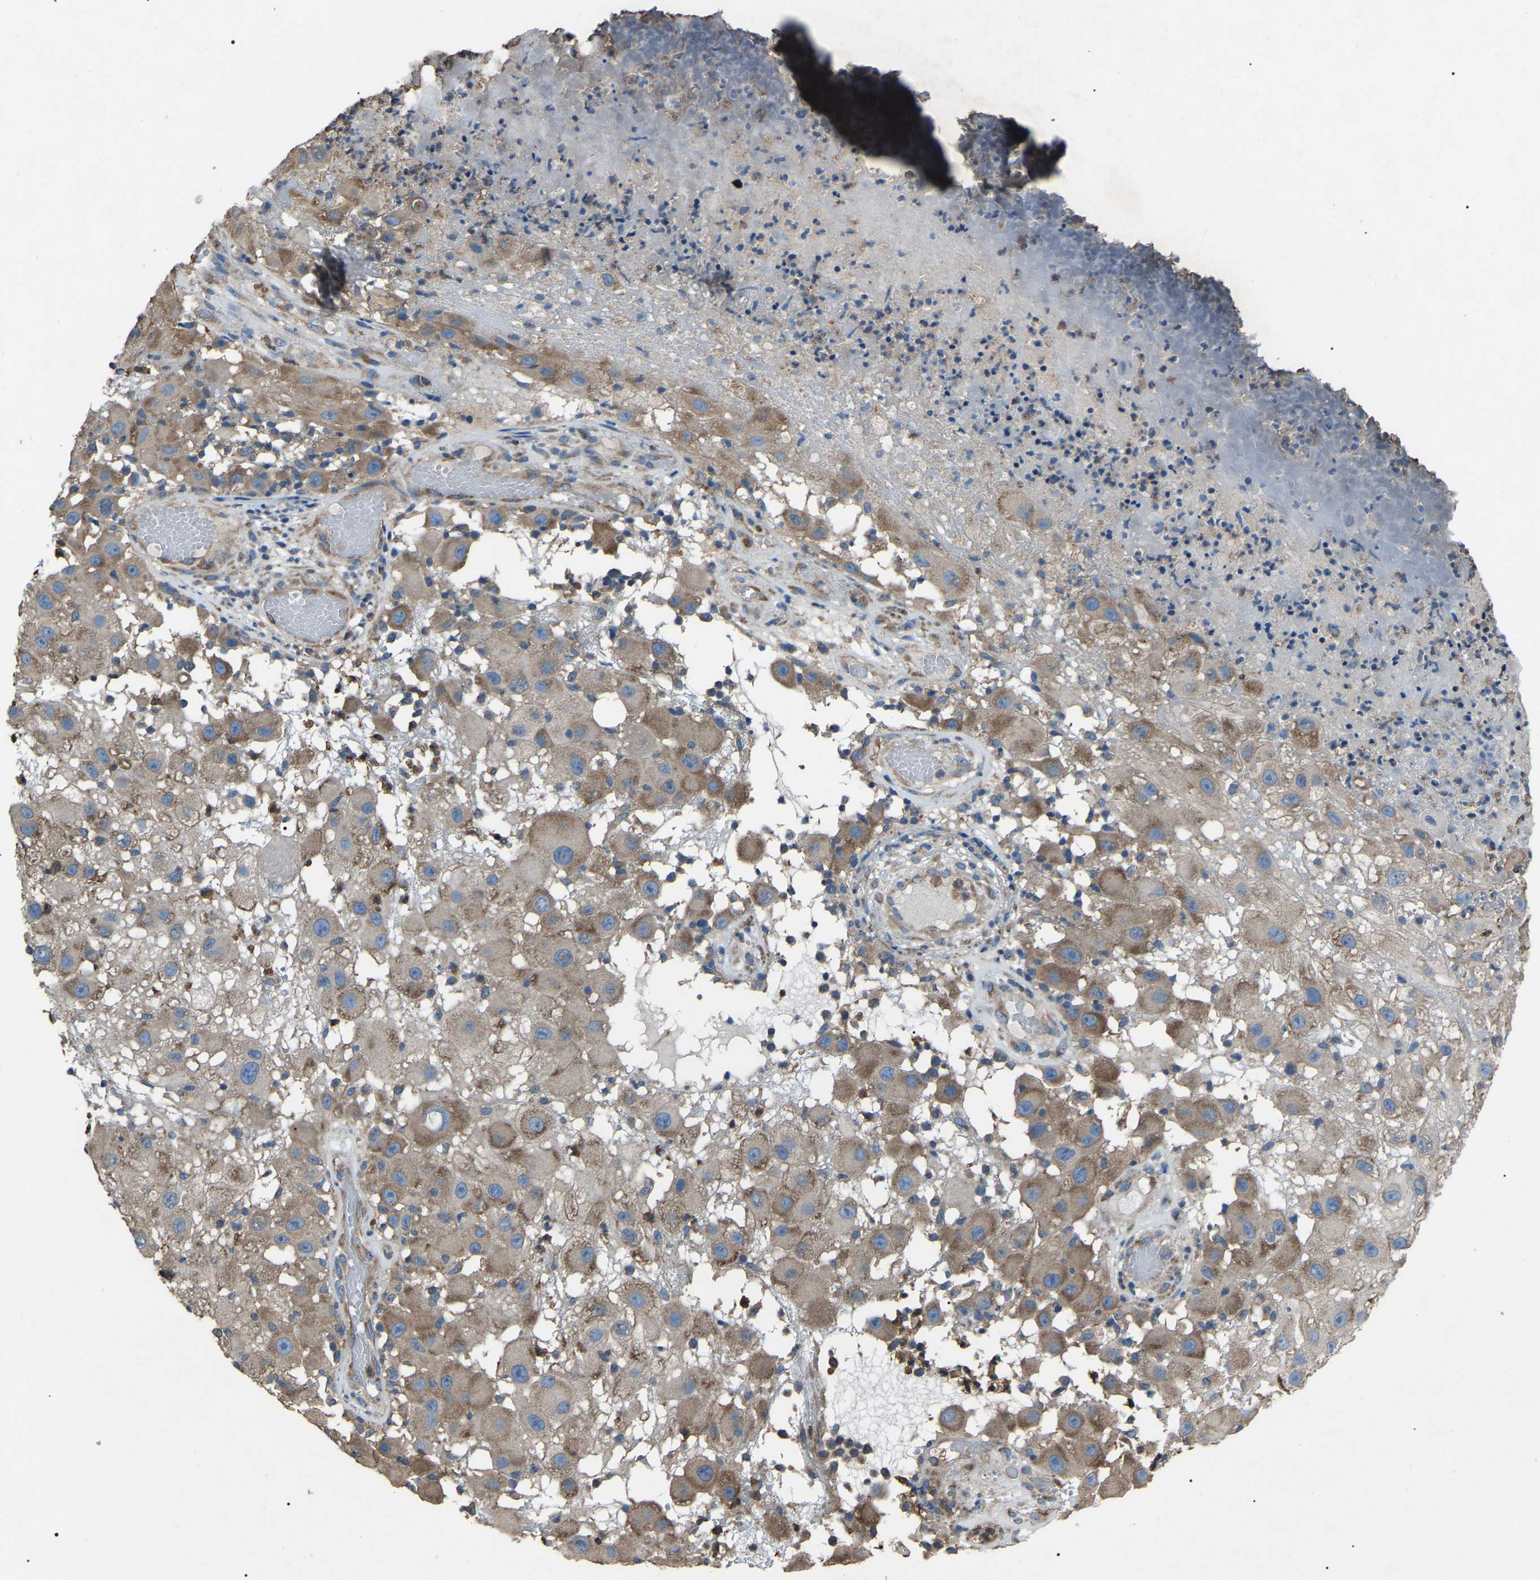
{"staining": {"intensity": "moderate", "quantity": ">75%", "location": "cytoplasmic/membranous"}, "tissue": "melanoma", "cell_type": "Tumor cells", "image_type": "cancer", "snomed": [{"axis": "morphology", "description": "Malignant melanoma, NOS"}, {"axis": "topography", "description": "Skin"}], "caption": "Protein expression analysis of human melanoma reveals moderate cytoplasmic/membranous expression in approximately >75% of tumor cells.", "gene": "AIMP1", "patient": {"sex": "female", "age": 81}}